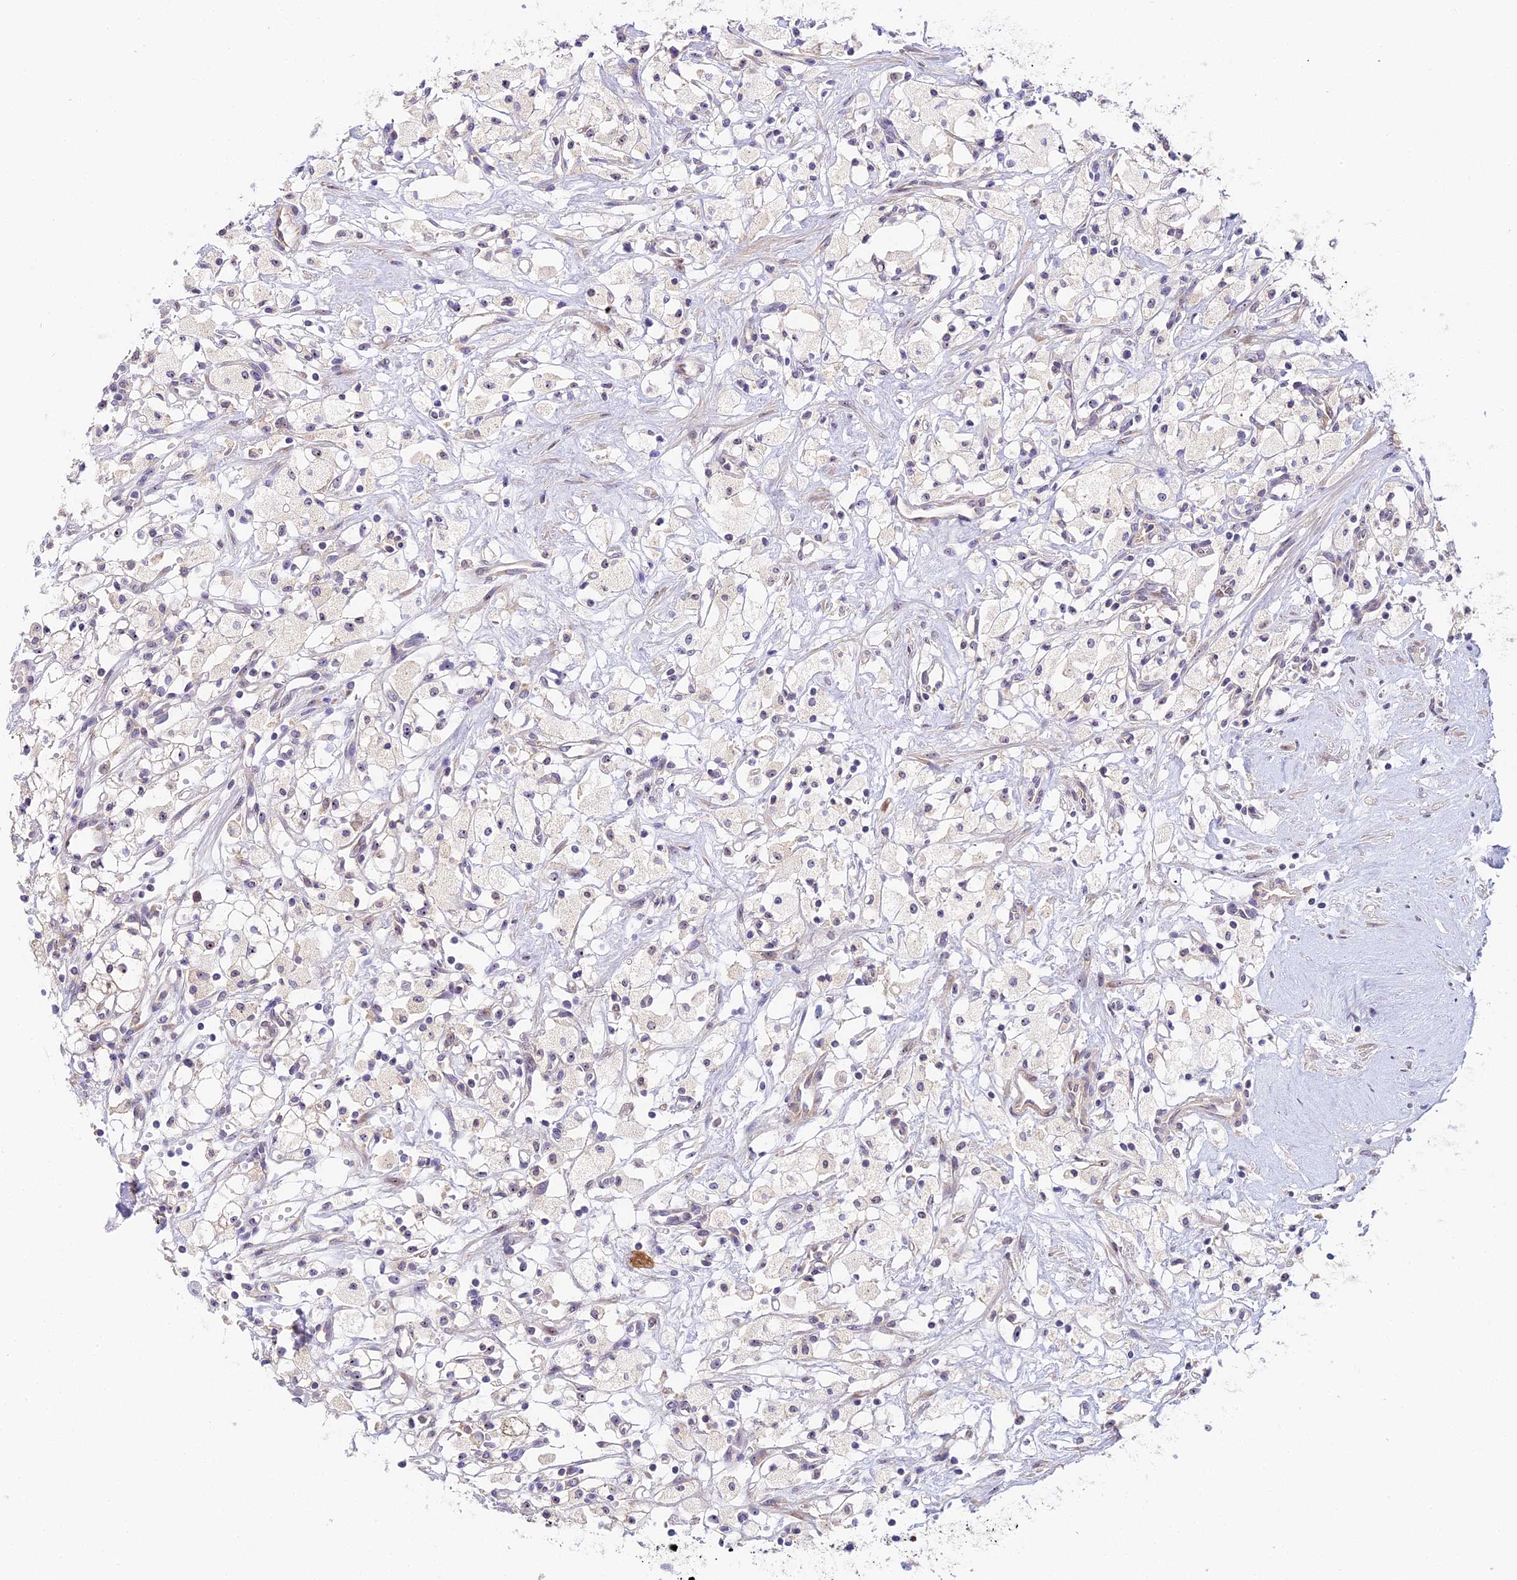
{"staining": {"intensity": "negative", "quantity": "none", "location": "none"}, "tissue": "renal cancer", "cell_type": "Tumor cells", "image_type": "cancer", "snomed": [{"axis": "morphology", "description": "Adenocarcinoma, NOS"}, {"axis": "topography", "description": "Kidney"}], "caption": "High magnification brightfield microscopy of renal cancer stained with DAB (brown) and counterstained with hematoxylin (blue): tumor cells show no significant expression.", "gene": "RAD51", "patient": {"sex": "male", "age": 59}}